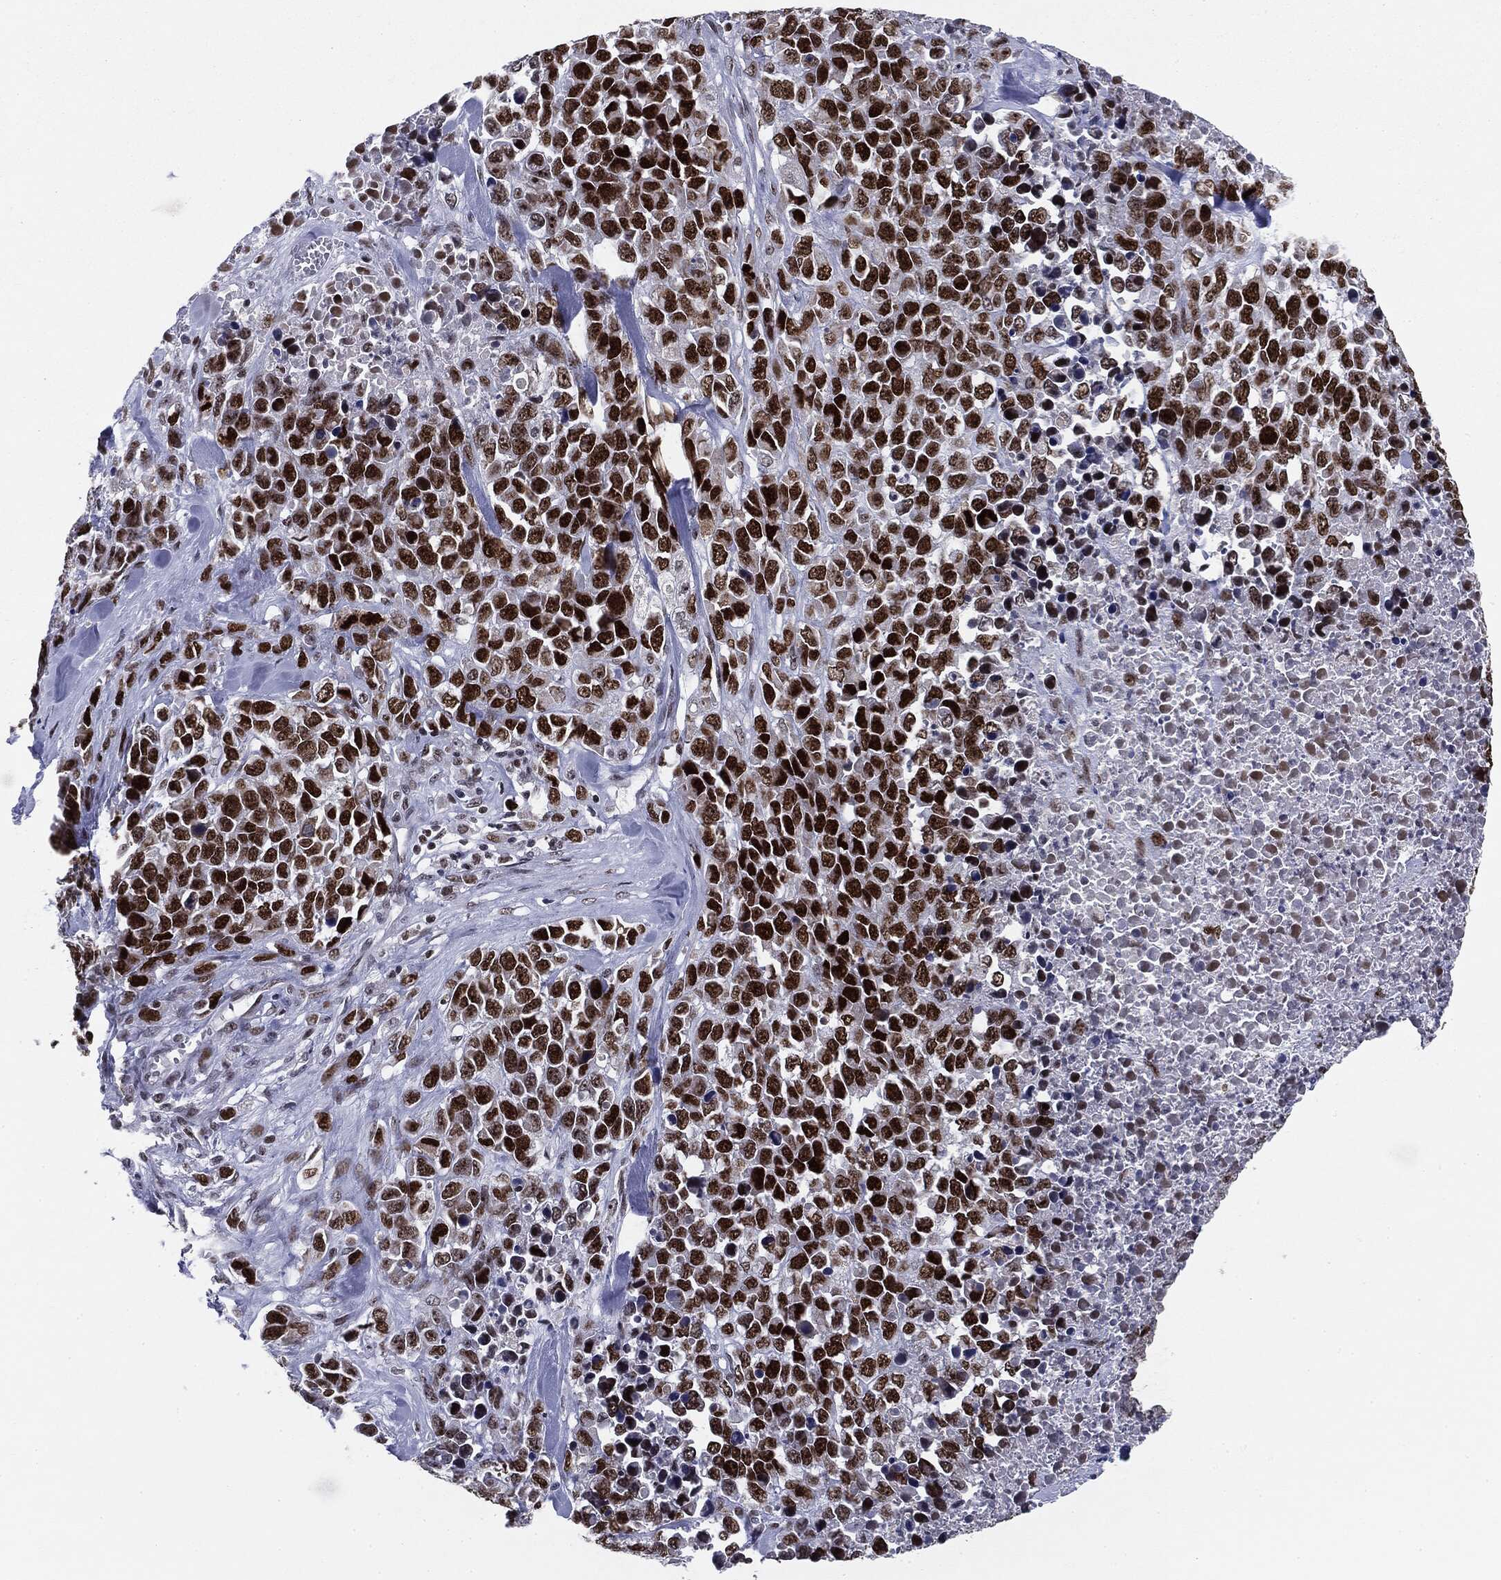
{"staining": {"intensity": "strong", "quantity": ">75%", "location": "nuclear"}, "tissue": "melanoma", "cell_type": "Tumor cells", "image_type": "cancer", "snomed": [{"axis": "morphology", "description": "Malignant melanoma, Metastatic site"}, {"axis": "topography", "description": "Skin"}], "caption": "Tumor cells demonstrate high levels of strong nuclear staining in approximately >75% of cells in human melanoma.", "gene": "MDC1", "patient": {"sex": "male", "age": 84}}